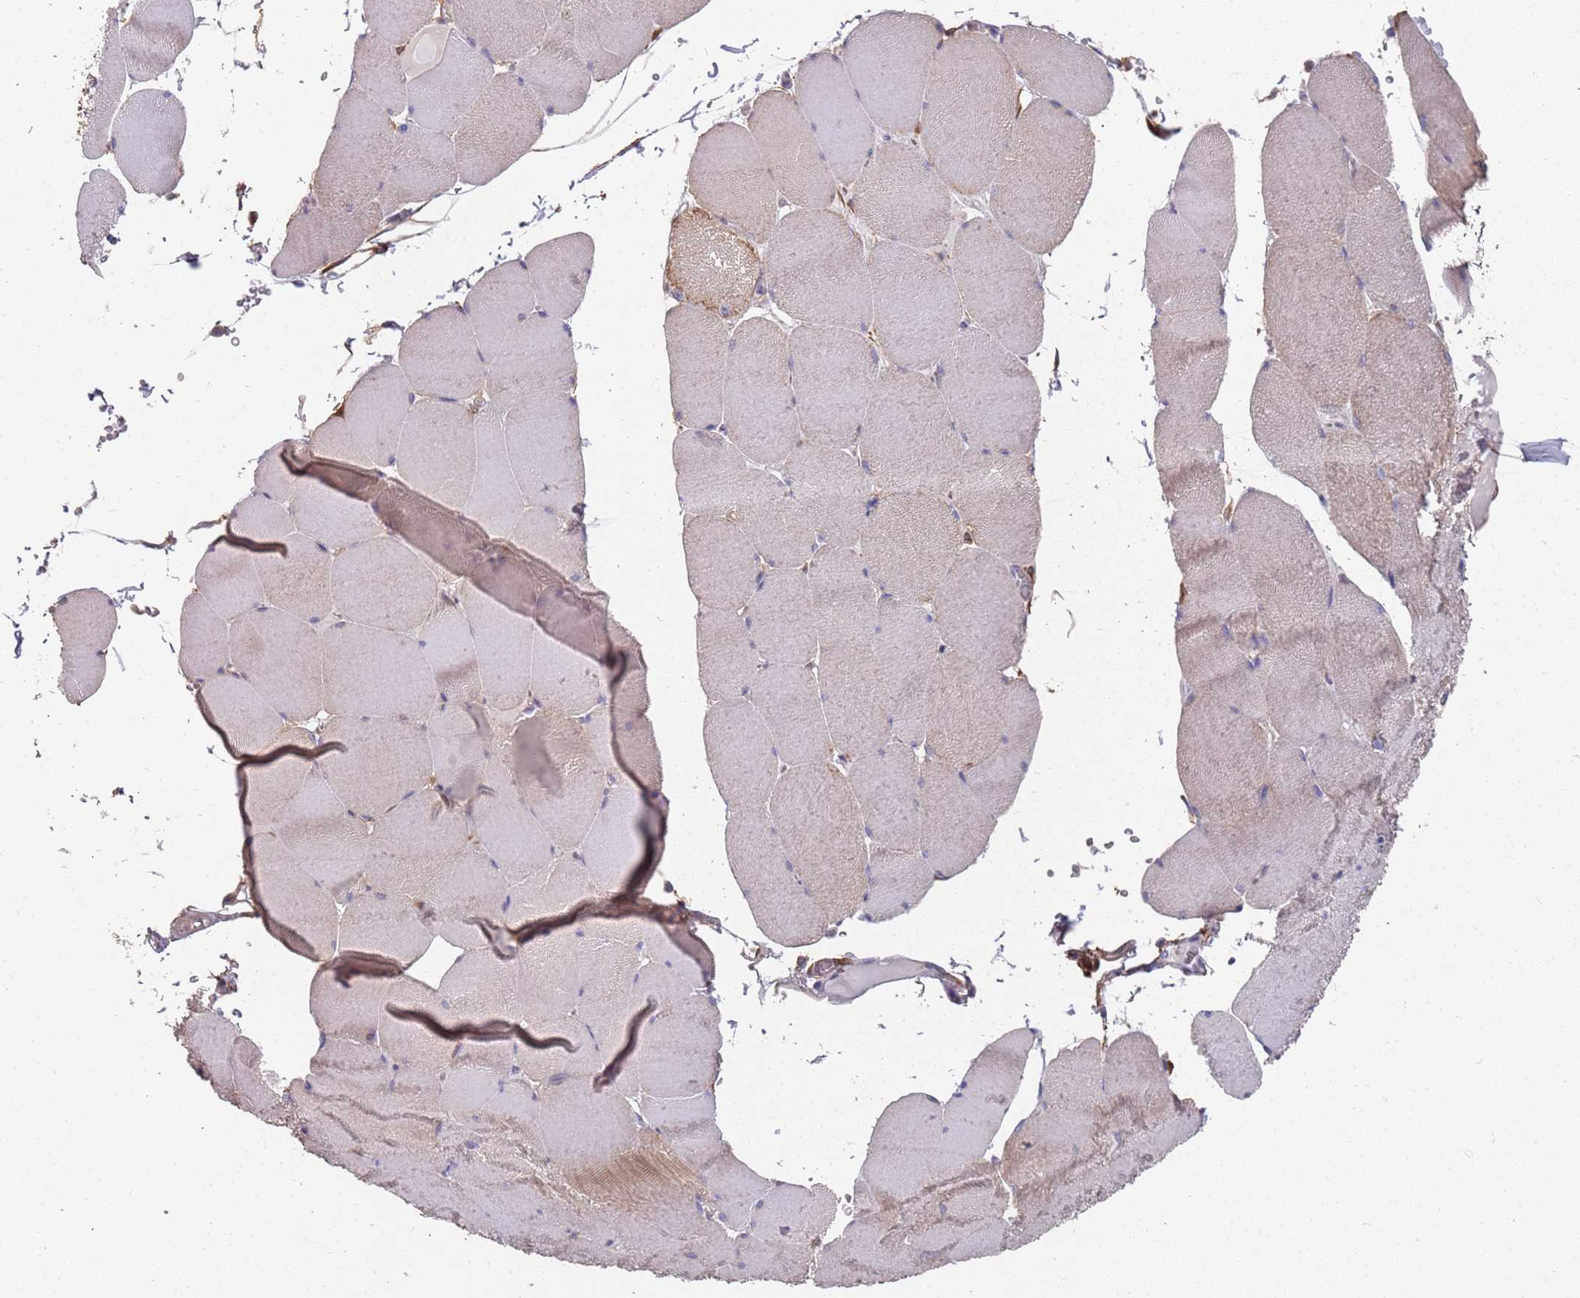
{"staining": {"intensity": "moderate", "quantity": "<25%", "location": "cytoplasmic/membranous"}, "tissue": "skeletal muscle", "cell_type": "Myocytes", "image_type": "normal", "snomed": [{"axis": "morphology", "description": "Normal tissue, NOS"}, {"axis": "topography", "description": "Skeletal muscle"}, {"axis": "topography", "description": "Head-Neck"}], "caption": "An immunohistochemistry histopathology image of benign tissue is shown. Protein staining in brown highlights moderate cytoplasmic/membranous positivity in skeletal muscle within myocytes. (Brightfield microscopy of DAB IHC at high magnification).", "gene": "ANK2", "patient": {"sex": "male", "age": 66}}